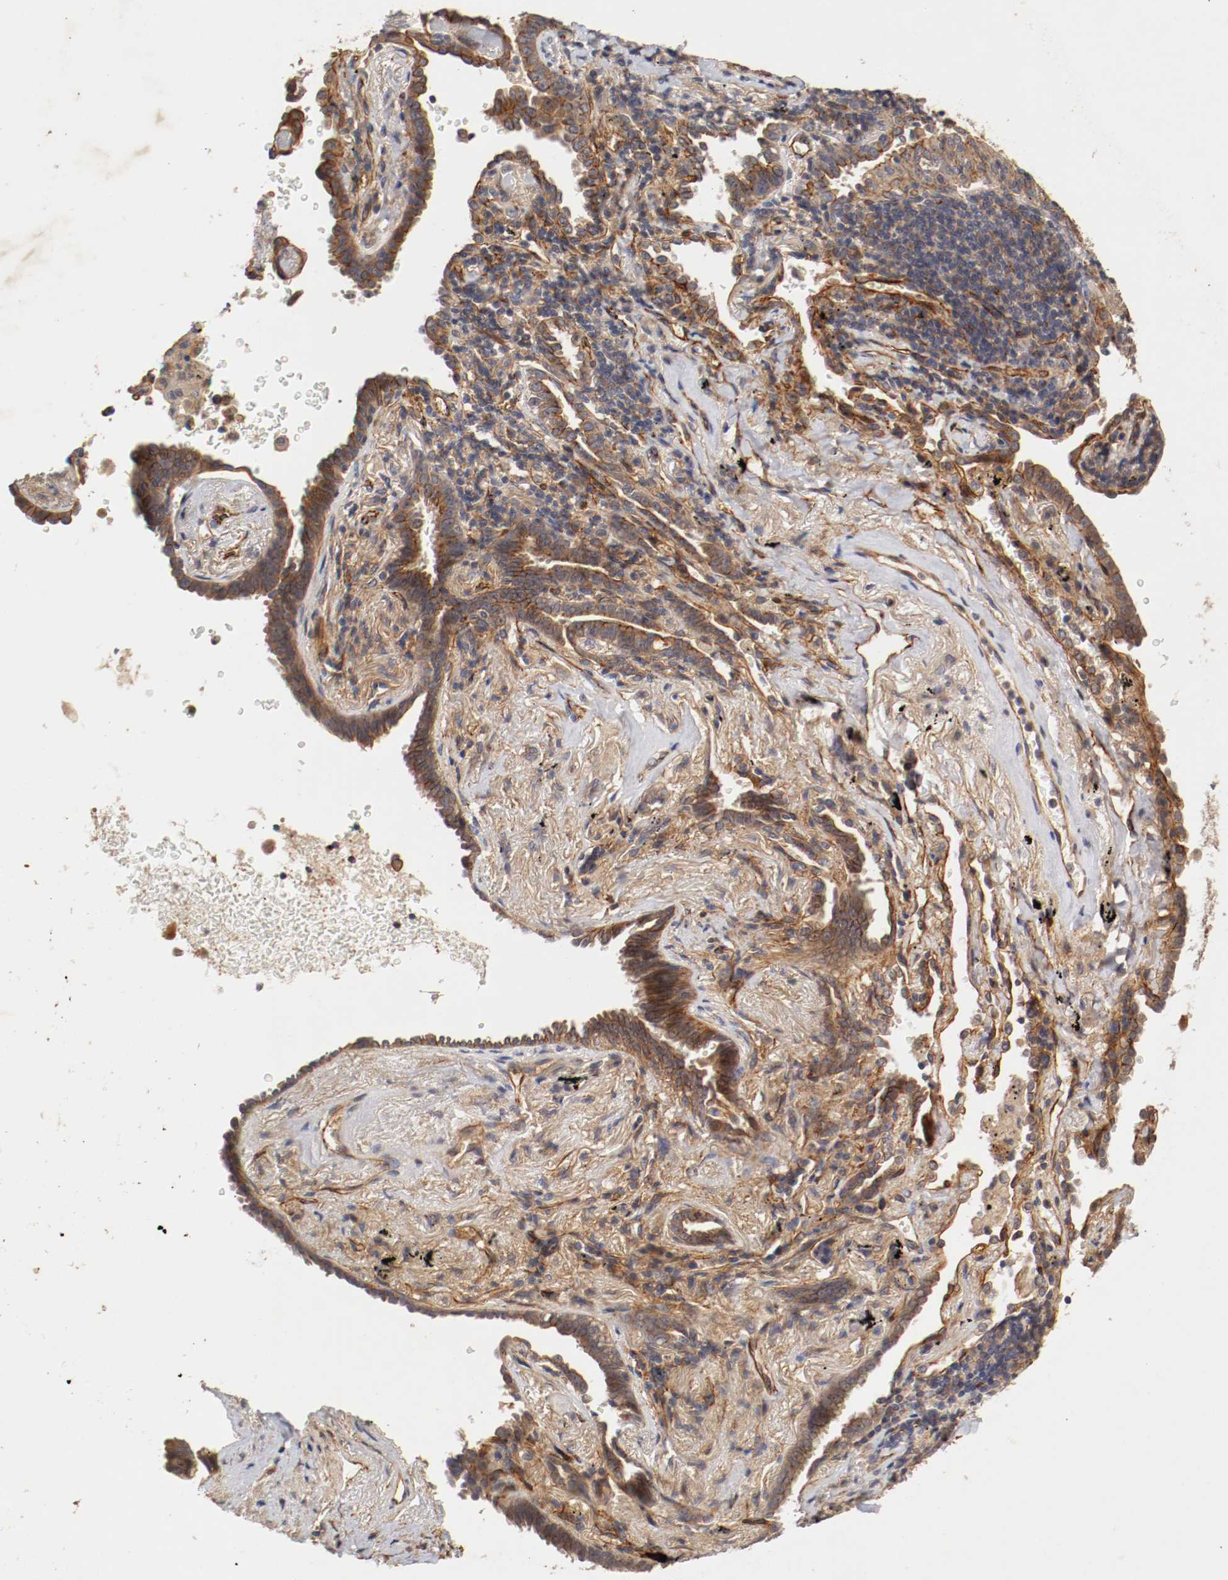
{"staining": {"intensity": "strong", "quantity": ">75%", "location": "cytoplasmic/membranous"}, "tissue": "lung cancer", "cell_type": "Tumor cells", "image_type": "cancer", "snomed": [{"axis": "morphology", "description": "Adenocarcinoma, NOS"}, {"axis": "topography", "description": "Lung"}], "caption": "The photomicrograph displays immunohistochemical staining of lung cancer. There is strong cytoplasmic/membranous staining is present in about >75% of tumor cells.", "gene": "TYK2", "patient": {"sex": "female", "age": 64}}